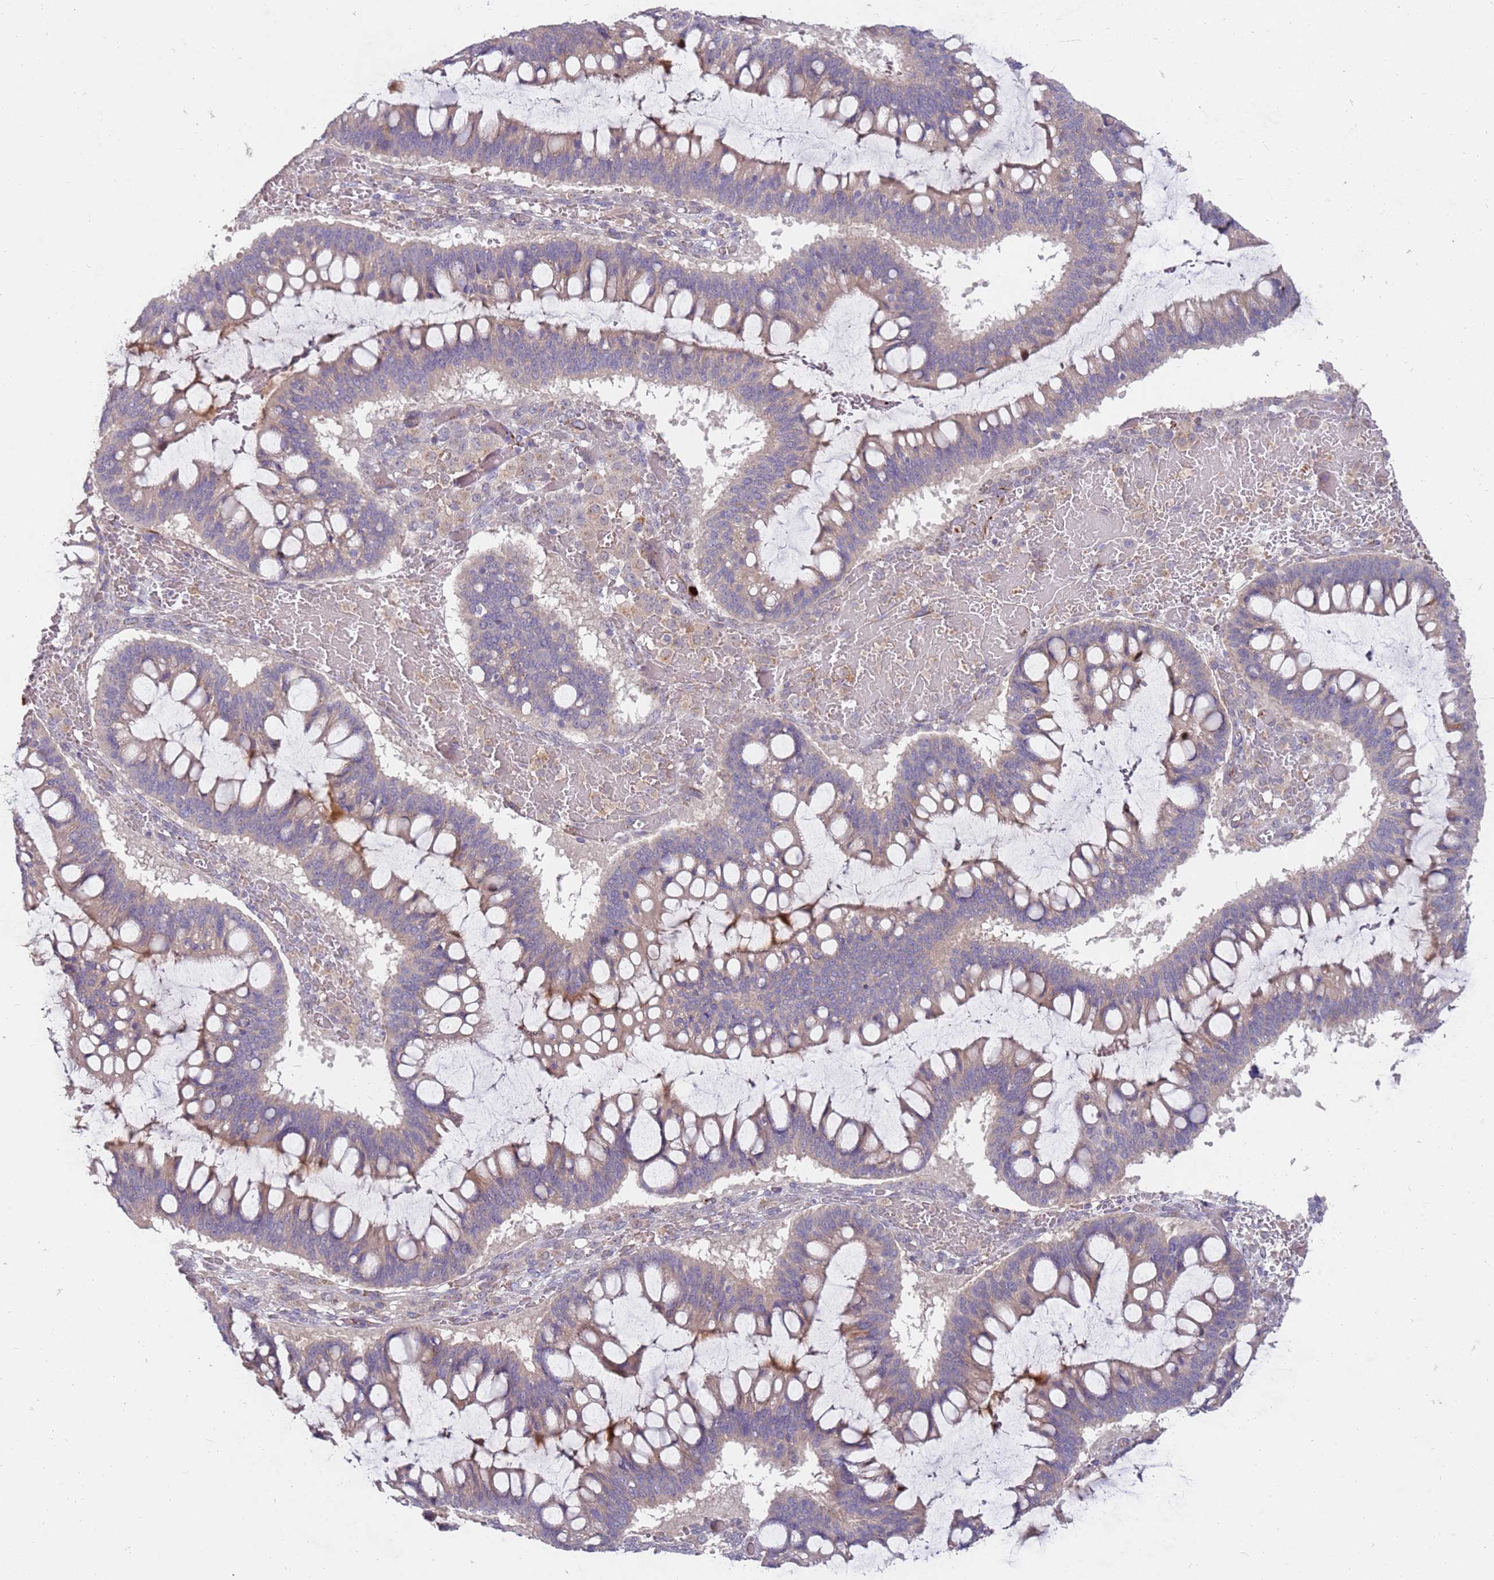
{"staining": {"intensity": "weak", "quantity": "<25%", "location": "cytoplasmic/membranous"}, "tissue": "ovarian cancer", "cell_type": "Tumor cells", "image_type": "cancer", "snomed": [{"axis": "morphology", "description": "Cystadenocarcinoma, mucinous, NOS"}, {"axis": "topography", "description": "Ovary"}], "caption": "IHC image of ovarian cancer stained for a protein (brown), which displays no expression in tumor cells.", "gene": "NMUR2", "patient": {"sex": "female", "age": 73}}